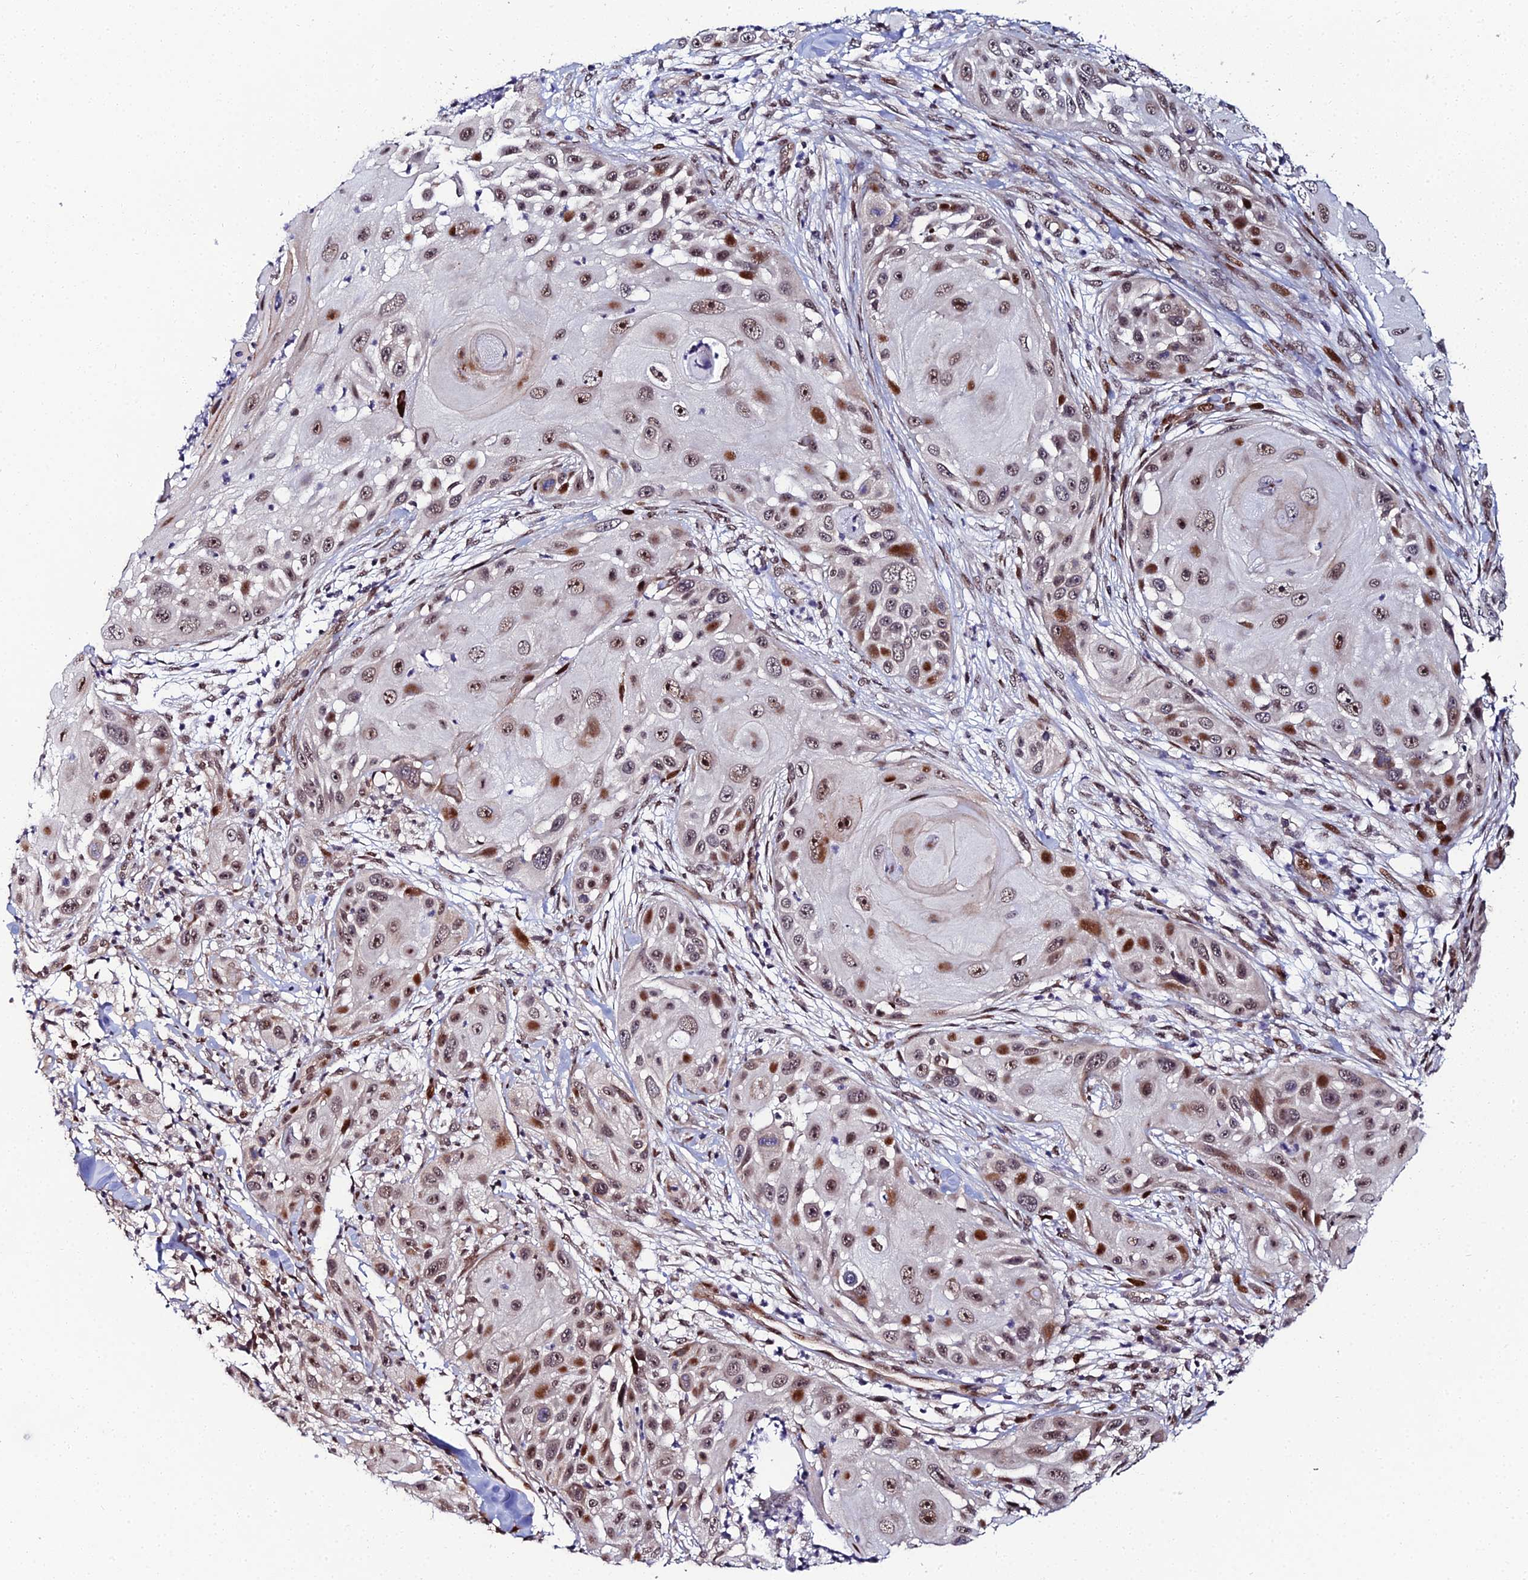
{"staining": {"intensity": "moderate", "quantity": ">75%", "location": "nuclear"}, "tissue": "skin cancer", "cell_type": "Tumor cells", "image_type": "cancer", "snomed": [{"axis": "morphology", "description": "Squamous cell carcinoma, NOS"}, {"axis": "topography", "description": "Skin"}], "caption": "Protein staining displays moderate nuclear expression in approximately >75% of tumor cells in skin cancer. (Stains: DAB in brown, nuclei in blue, Microscopy: brightfield microscopy at high magnification).", "gene": "ZNF668", "patient": {"sex": "female", "age": 44}}